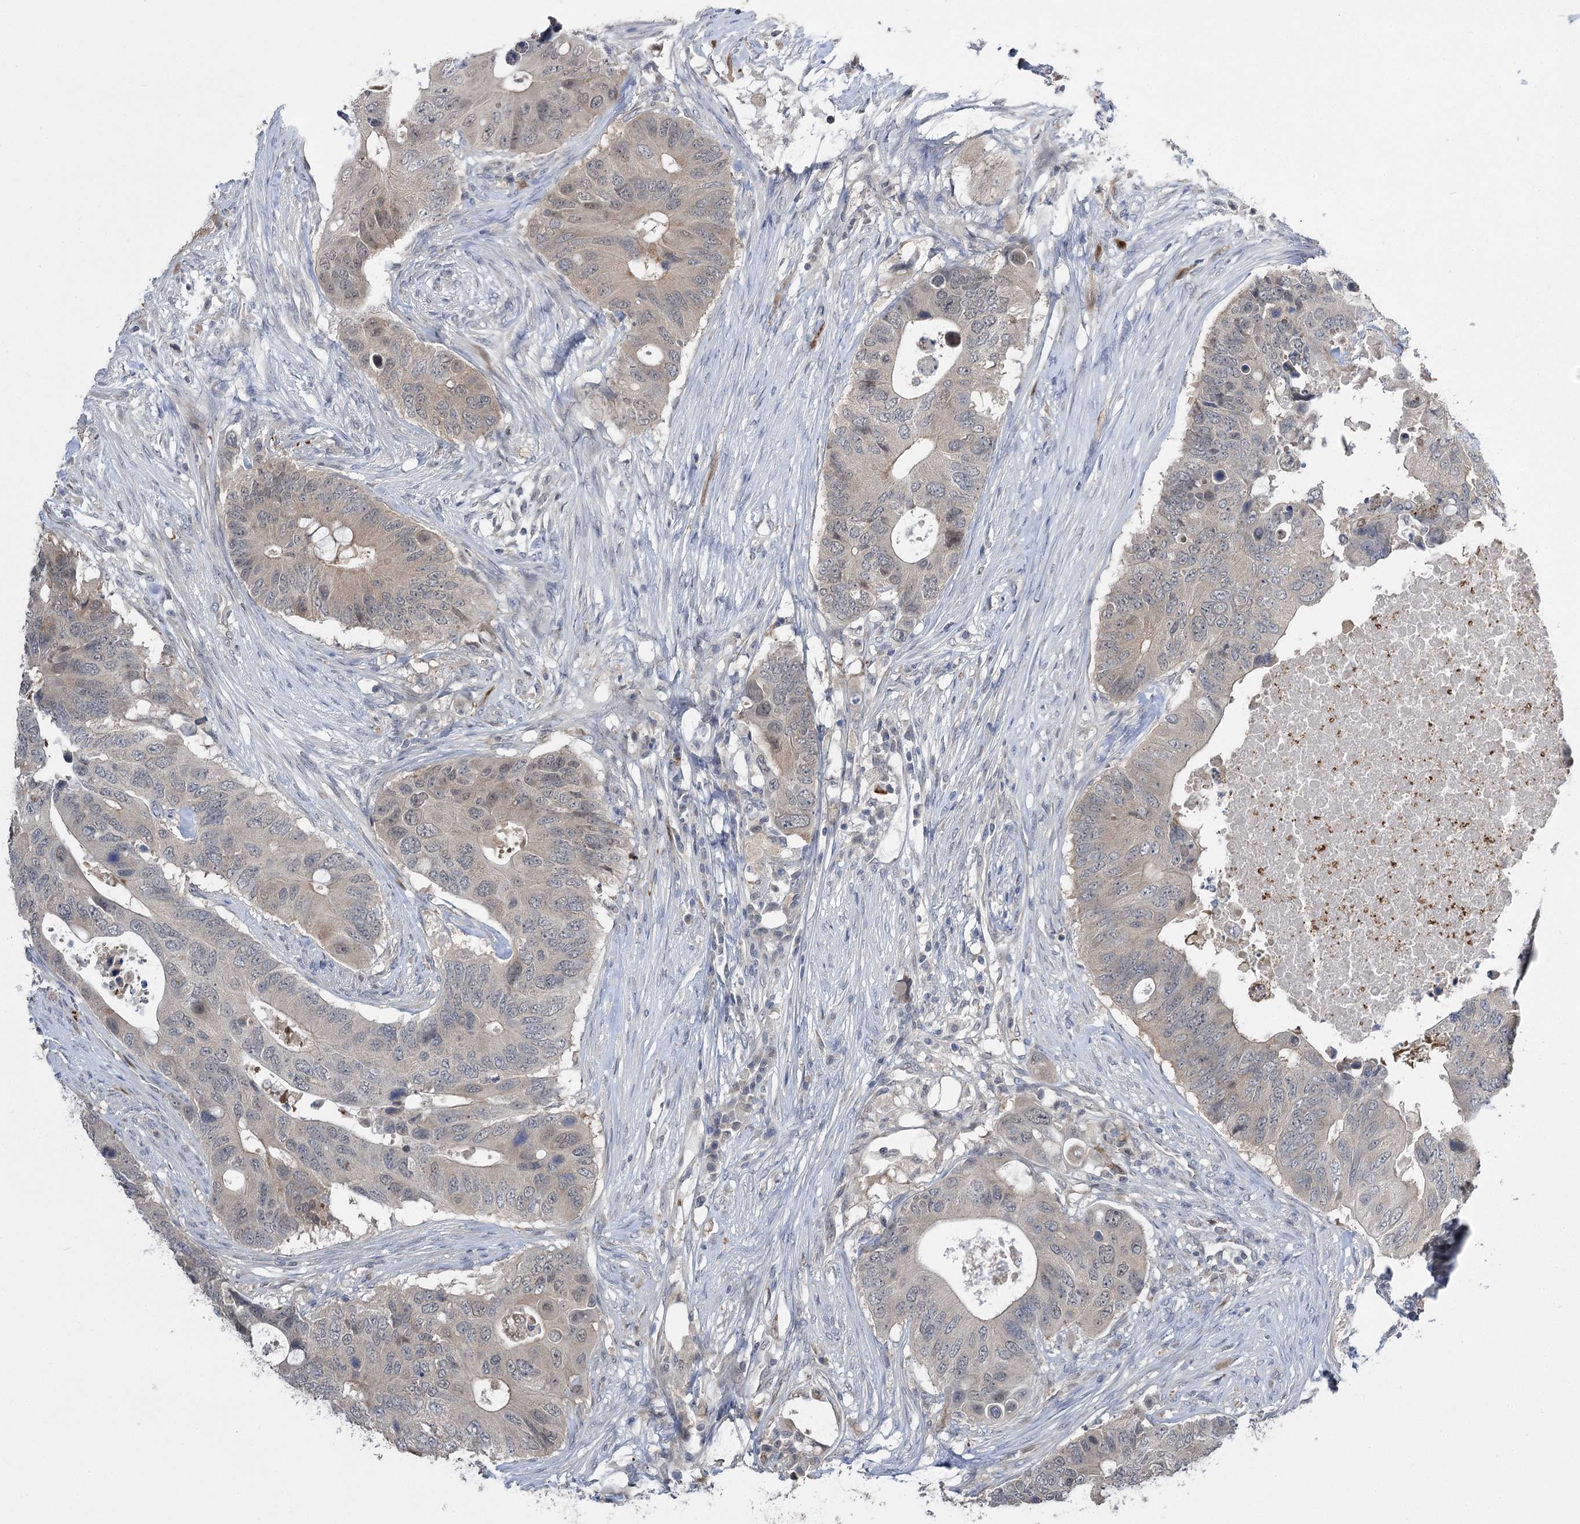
{"staining": {"intensity": "weak", "quantity": "<25%", "location": "cytoplasmic/membranous"}, "tissue": "colorectal cancer", "cell_type": "Tumor cells", "image_type": "cancer", "snomed": [{"axis": "morphology", "description": "Adenocarcinoma, NOS"}, {"axis": "topography", "description": "Colon"}], "caption": "Immunohistochemistry (IHC) histopathology image of neoplastic tissue: colorectal adenocarcinoma stained with DAB demonstrates no significant protein staining in tumor cells. (DAB (3,3'-diaminobenzidine) immunohistochemistry (IHC), high magnification).", "gene": "PHYHIPL", "patient": {"sex": "male", "age": 71}}